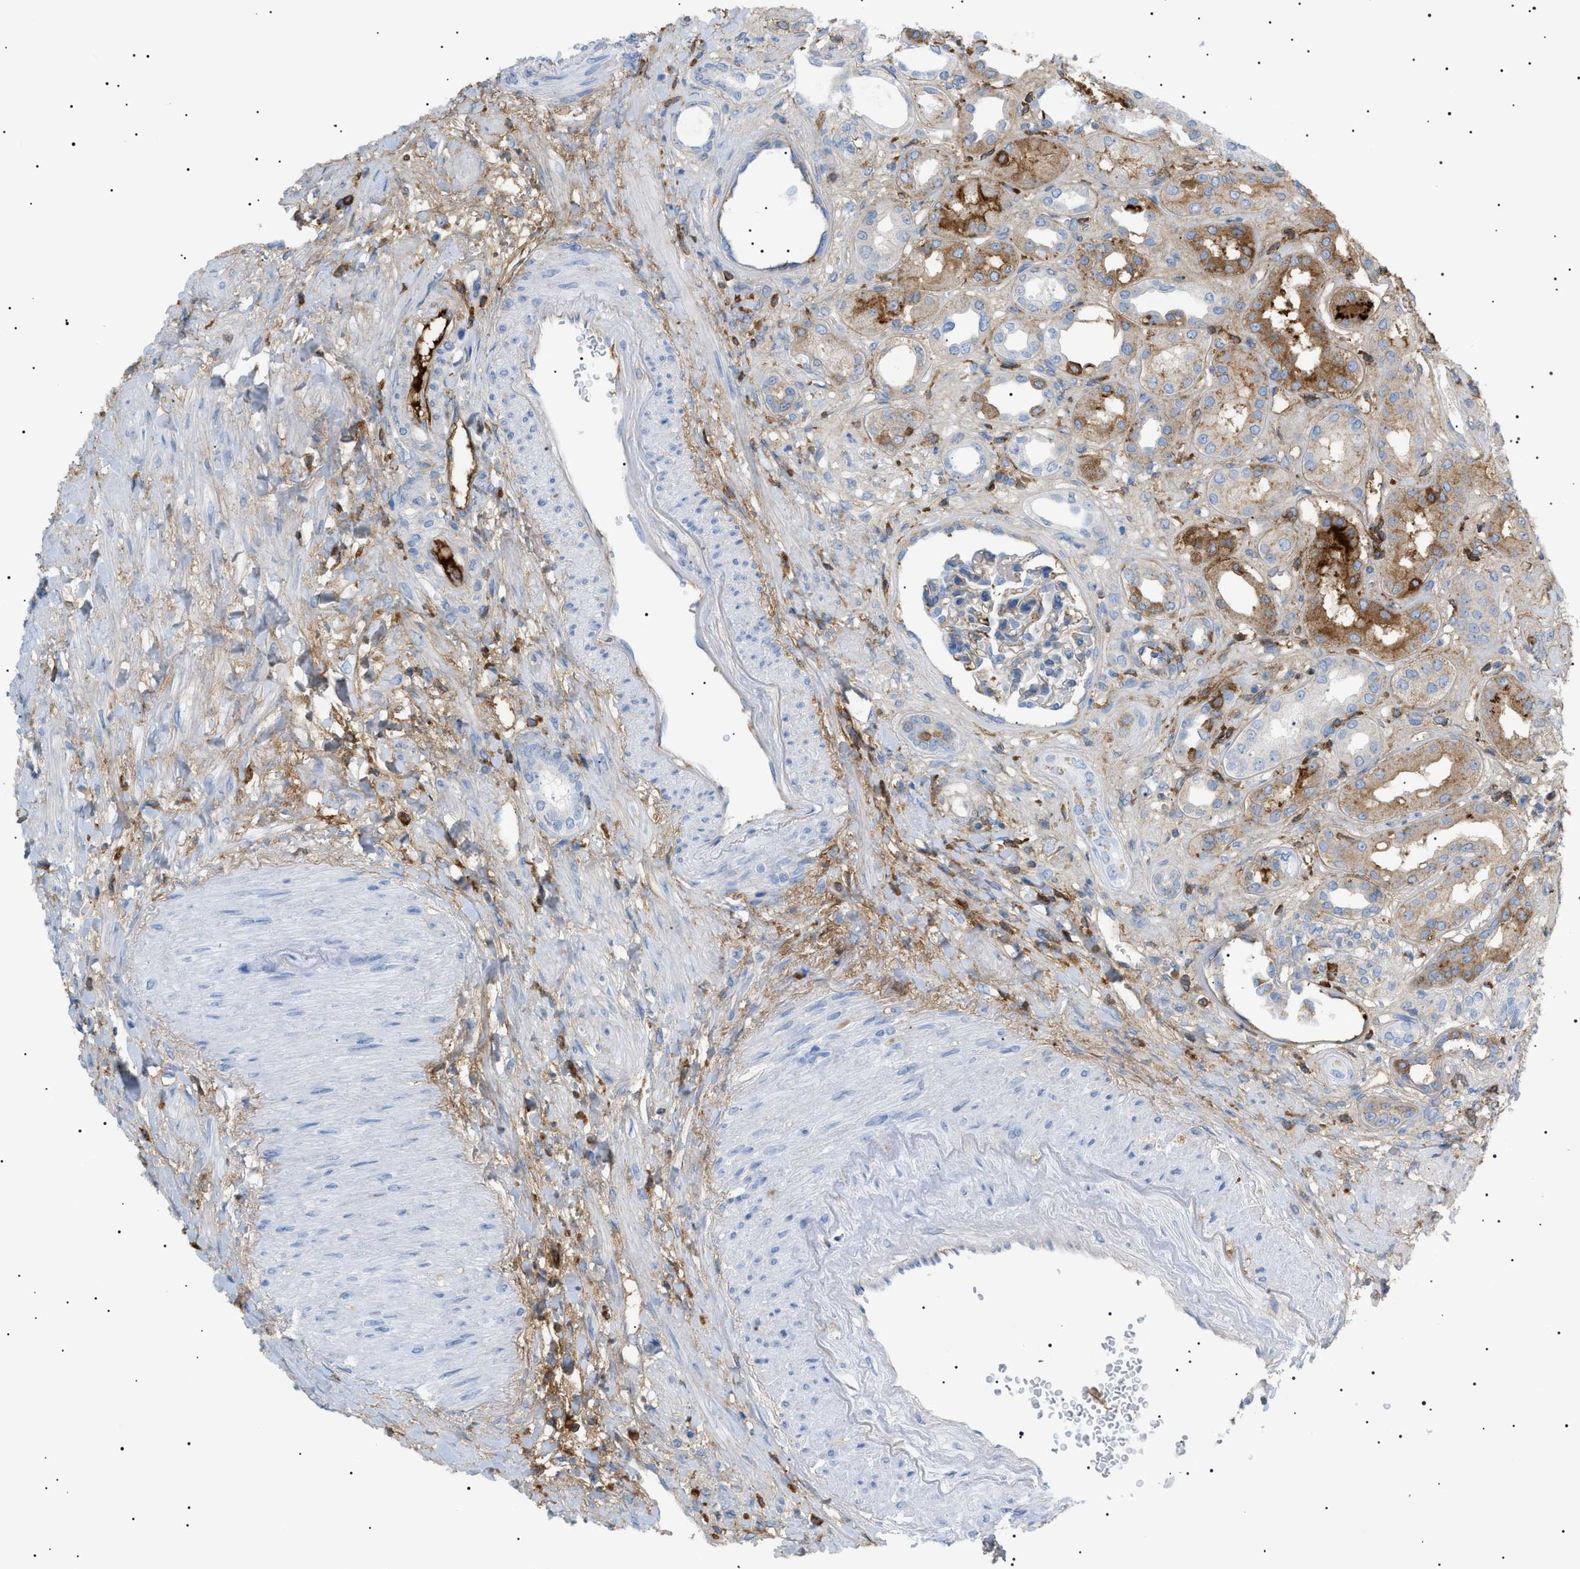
{"staining": {"intensity": "negative", "quantity": "none", "location": "none"}, "tissue": "kidney", "cell_type": "Cells in glomeruli", "image_type": "normal", "snomed": [{"axis": "morphology", "description": "Normal tissue, NOS"}, {"axis": "topography", "description": "Kidney"}], "caption": "Immunohistochemistry (IHC) photomicrograph of benign kidney stained for a protein (brown), which reveals no staining in cells in glomeruli.", "gene": "LPA", "patient": {"sex": "male", "age": 59}}